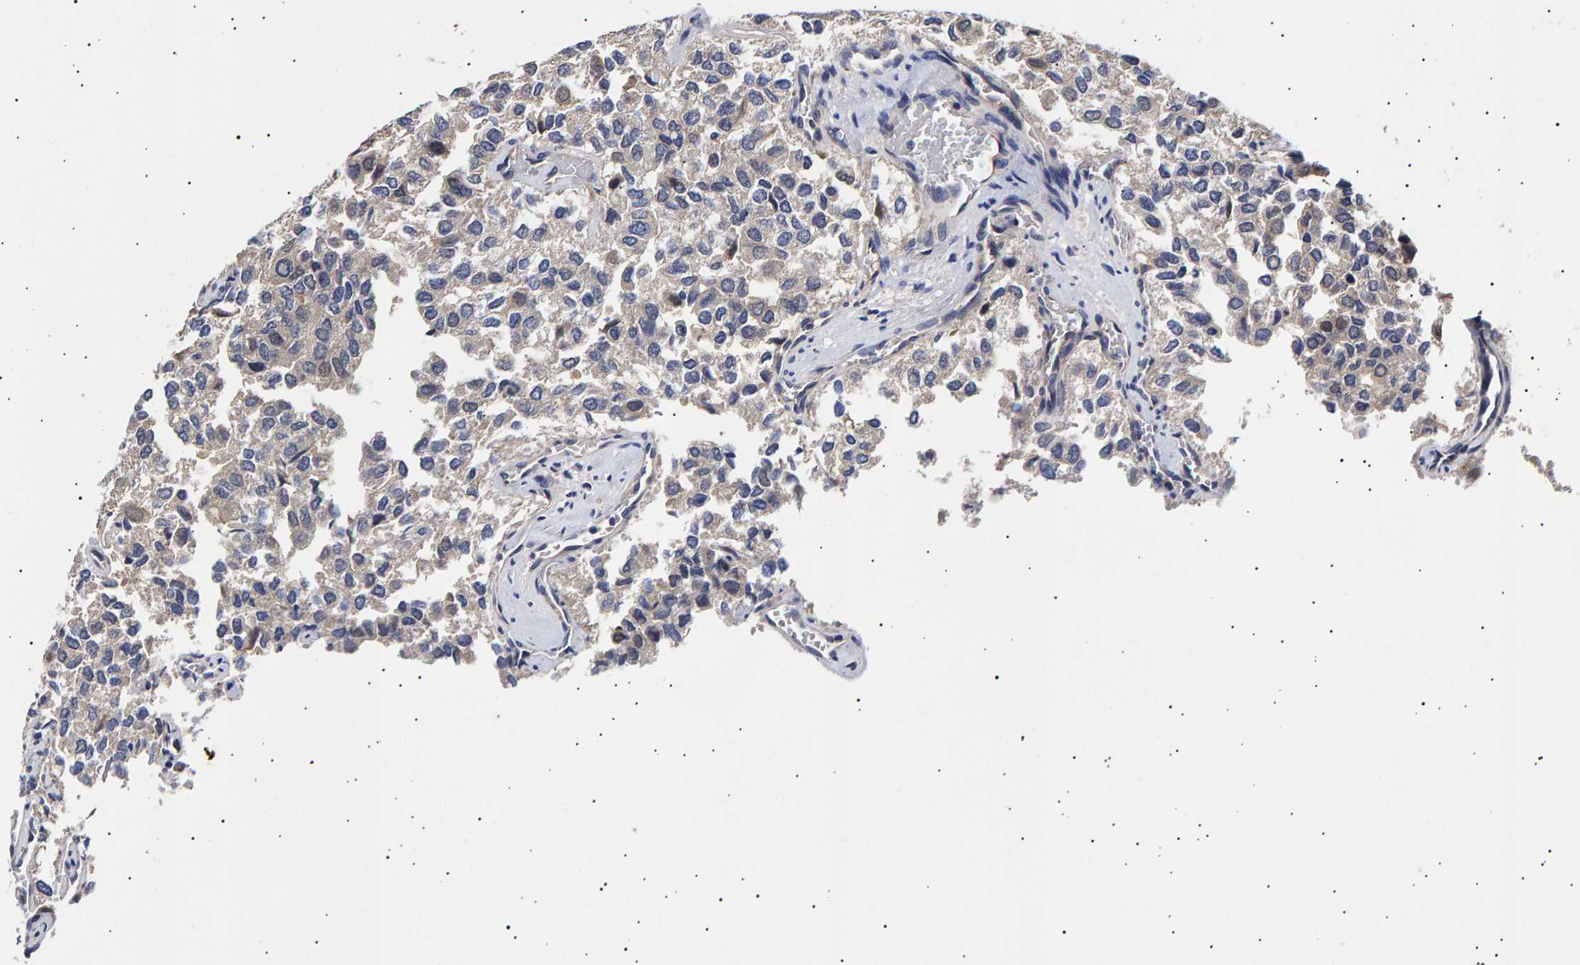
{"staining": {"intensity": "weak", "quantity": "<25%", "location": "cytoplasmic/membranous"}, "tissue": "thyroid cancer", "cell_type": "Tumor cells", "image_type": "cancer", "snomed": [{"axis": "morphology", "description": "Follicular adenoma carcinoma, NOS"}, {"axis": "topography", "description": "Thyroid gland"}], "caption": "Protein analysis of thyroid cancer (follicular adenoma carcinoma) demonstrates no significant positivity in tumor cells. (IHC, brightfield microscopy, high magnification).", "gene": "ANKRD40", "patient": {"sex": "male", "age": 75}}